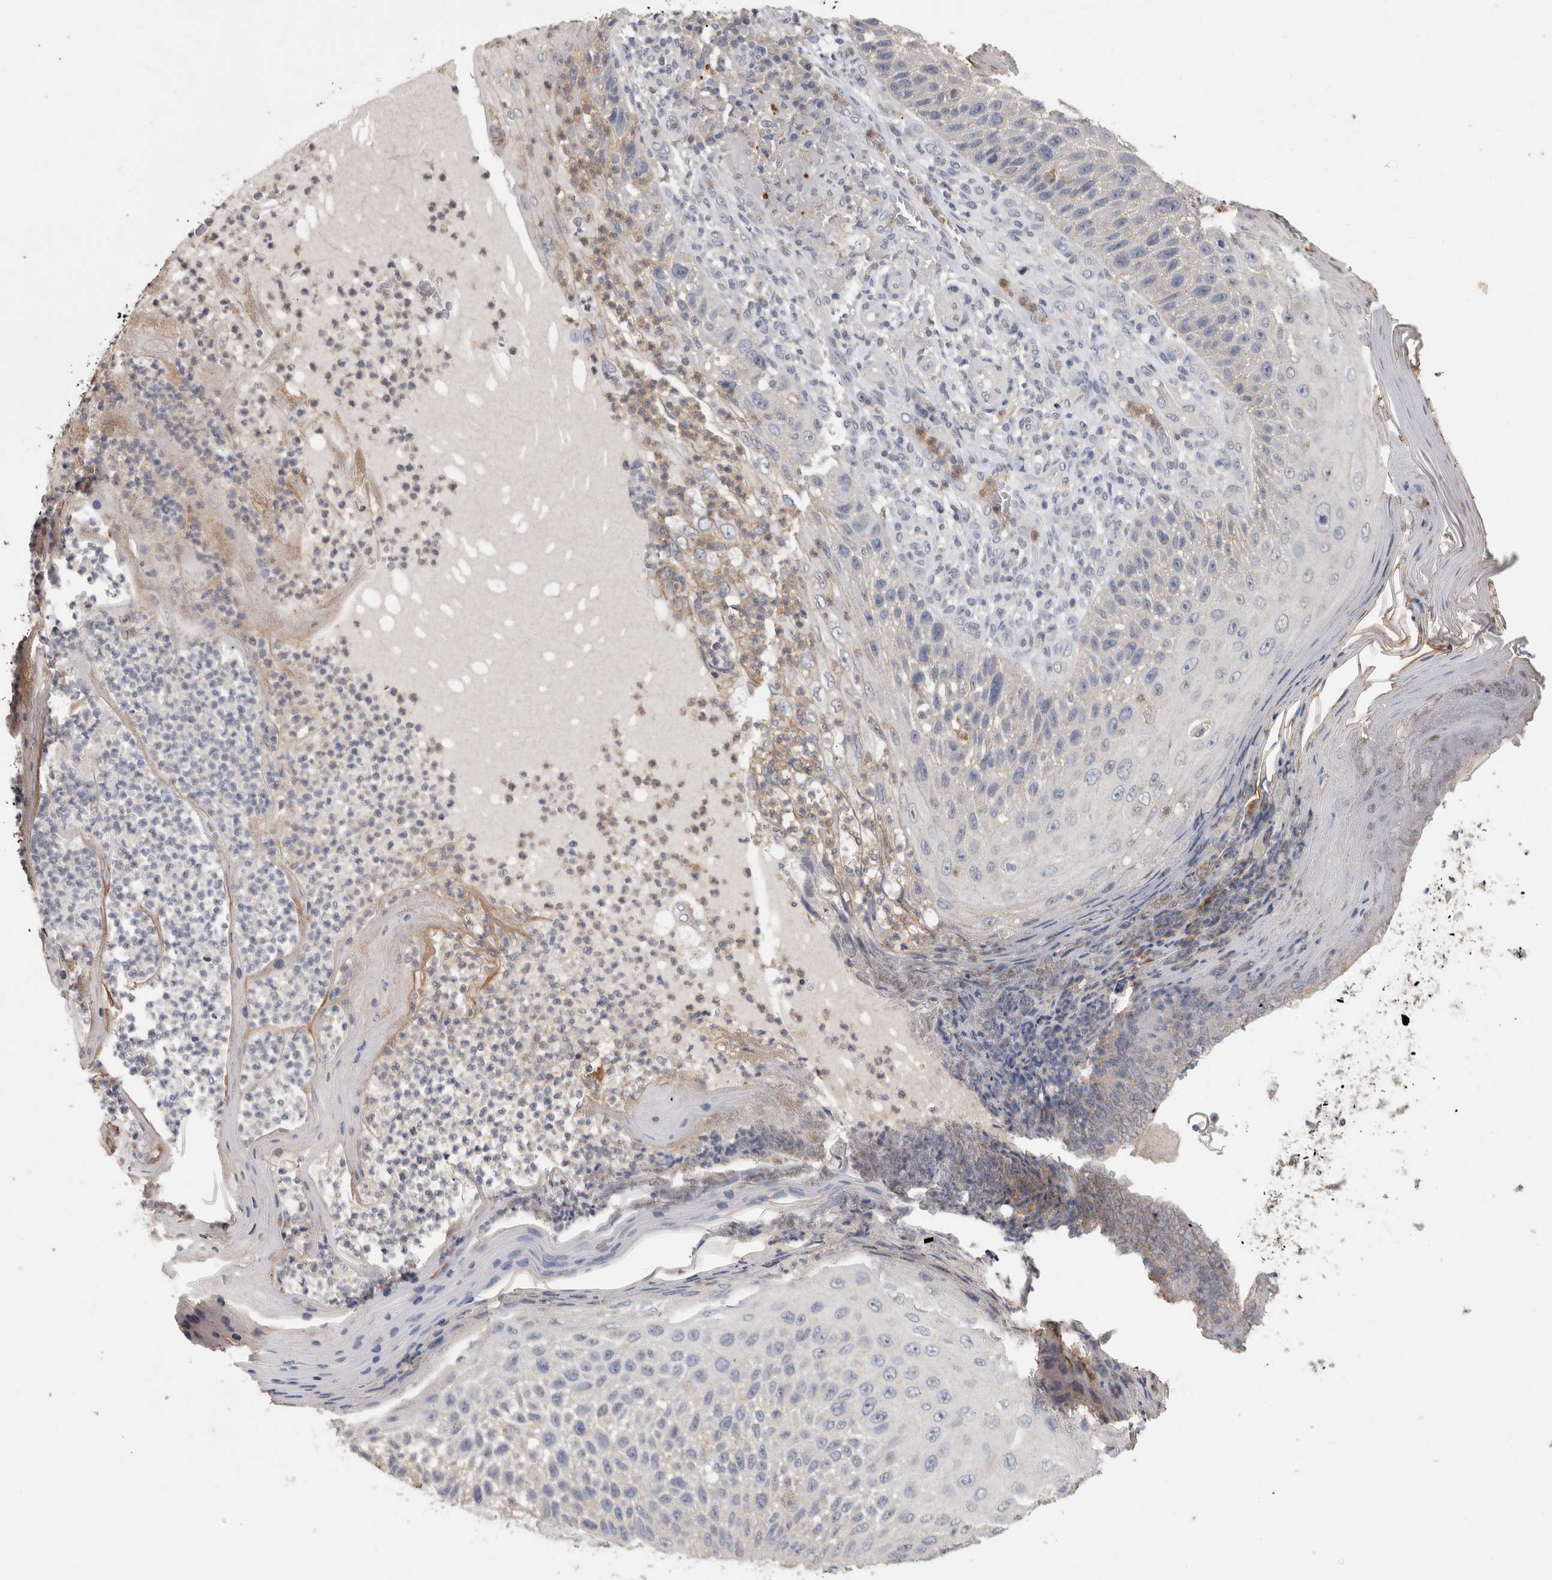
{"staining": {"intensity": "negative", "quantity": "none", "location": "none"}, "tissue": "skin cancer", "cell_type": "Tumor cells", "image_type": "cancer", "snomed": [{"axis": "morphology", "description": "Squamous cell carcinoma, NOS"}, {"axis": "topography", "description": "Skin"}], "caption": "An IHC photomicrograph of skin cancer (squamous cell carcinoma) is shown. There is no staining in tumor cells of skin cancer (squamous cell carcinoma).", "gene": "CNTFR", "patient": {"sex": "female", "age": 88}}